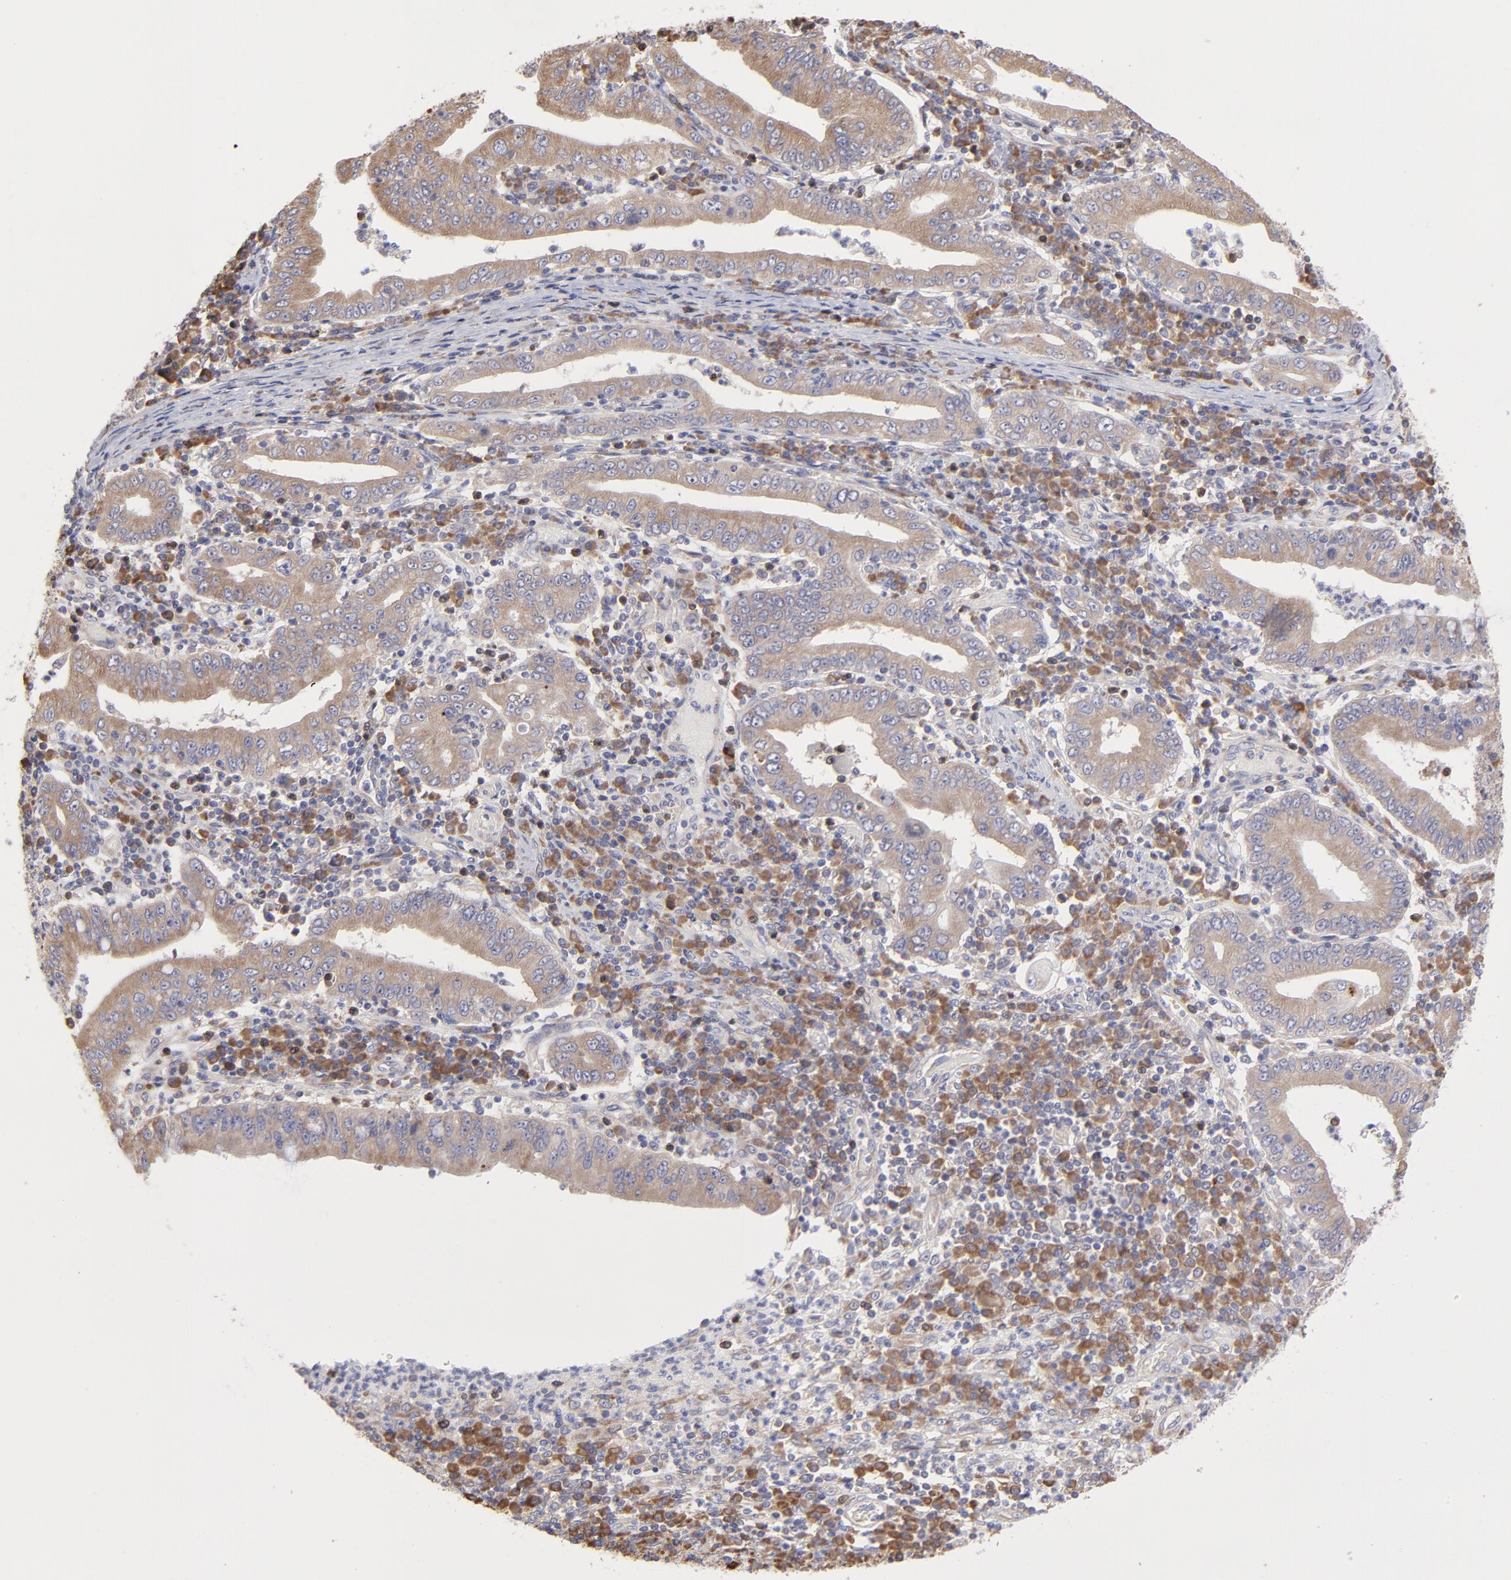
{"staining": {"intensity": "weak", "quantity": ">75%", "location": "cytoplasmic/membranous"}, "tissue": "stomach cancer", "cell_type": "Tumor cells", "image_type": "cancer", "snomed": [{"axis": "morphology", "description": "Normal tissue, NOS"}, {"axis": "morphology", "description": "Adenocarcinoma, NOS"}, {"axis": "topography", "description": "Esophagus"}, {"axis": "topography", "description": "Stomach, upper"}, {"axis": "topography", "description": "Peripheral nerve tissue"}], "caption": "About >75% of tumor cells in stomach adenocarcinoma show weak cytoplasmic/membranous protein expression as visualized by brown immunohistochemical staining.", "gene": "RPLP0", "patient": {"sex": "male", "age": 62}}